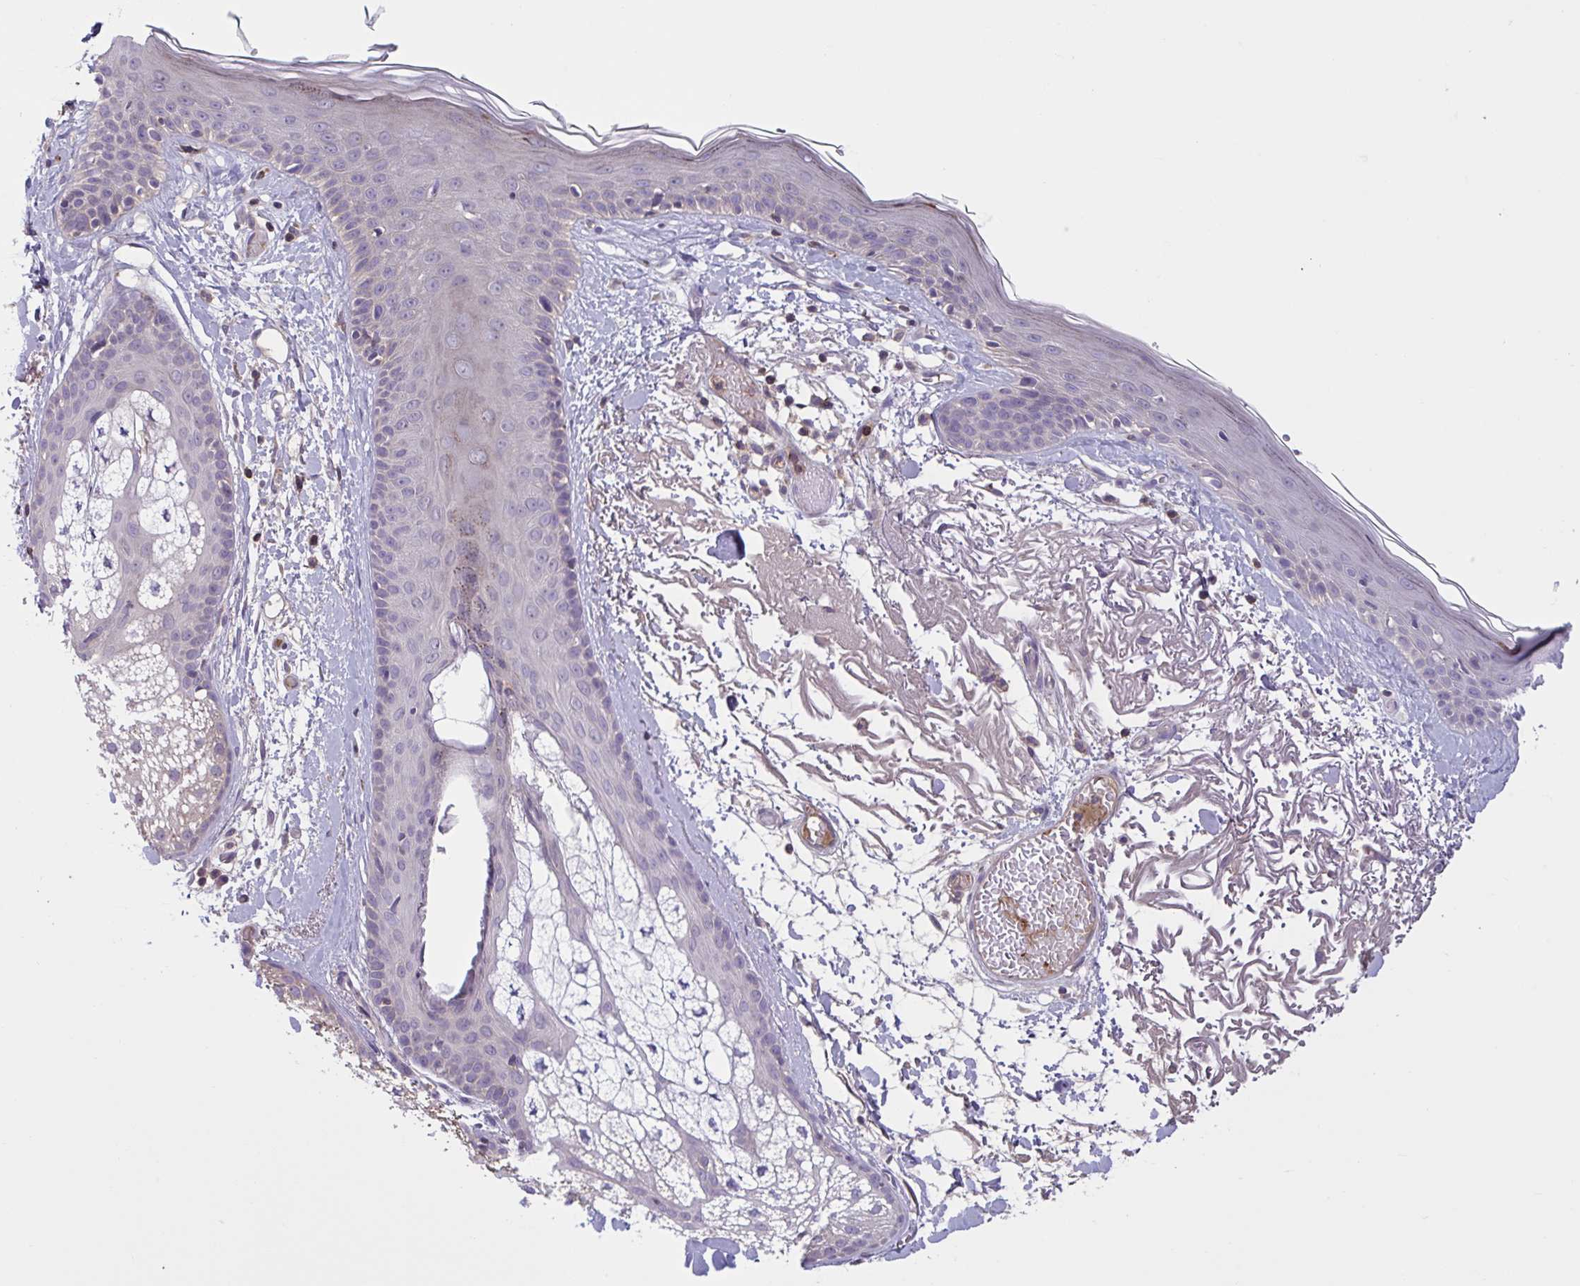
{"staining": {"intensity": "negative", "quantity": "none", "location": "none"}, "tissue": "skin", "cell_type": "Fibroblasts", "image_type": "normal", "snomed": [{"axis": "morphology", "description": "Normal tissue, NOS"}, {"axis": "topography", "description": "Skin"}], "caption": "A high-resolution image shows immunohistochemistry (IHC) staining of normal skin, which exhibits no significant staining in fibroblasts.", "gene": "WNT9B", "patient": {"sex": "male", "age": 79}}